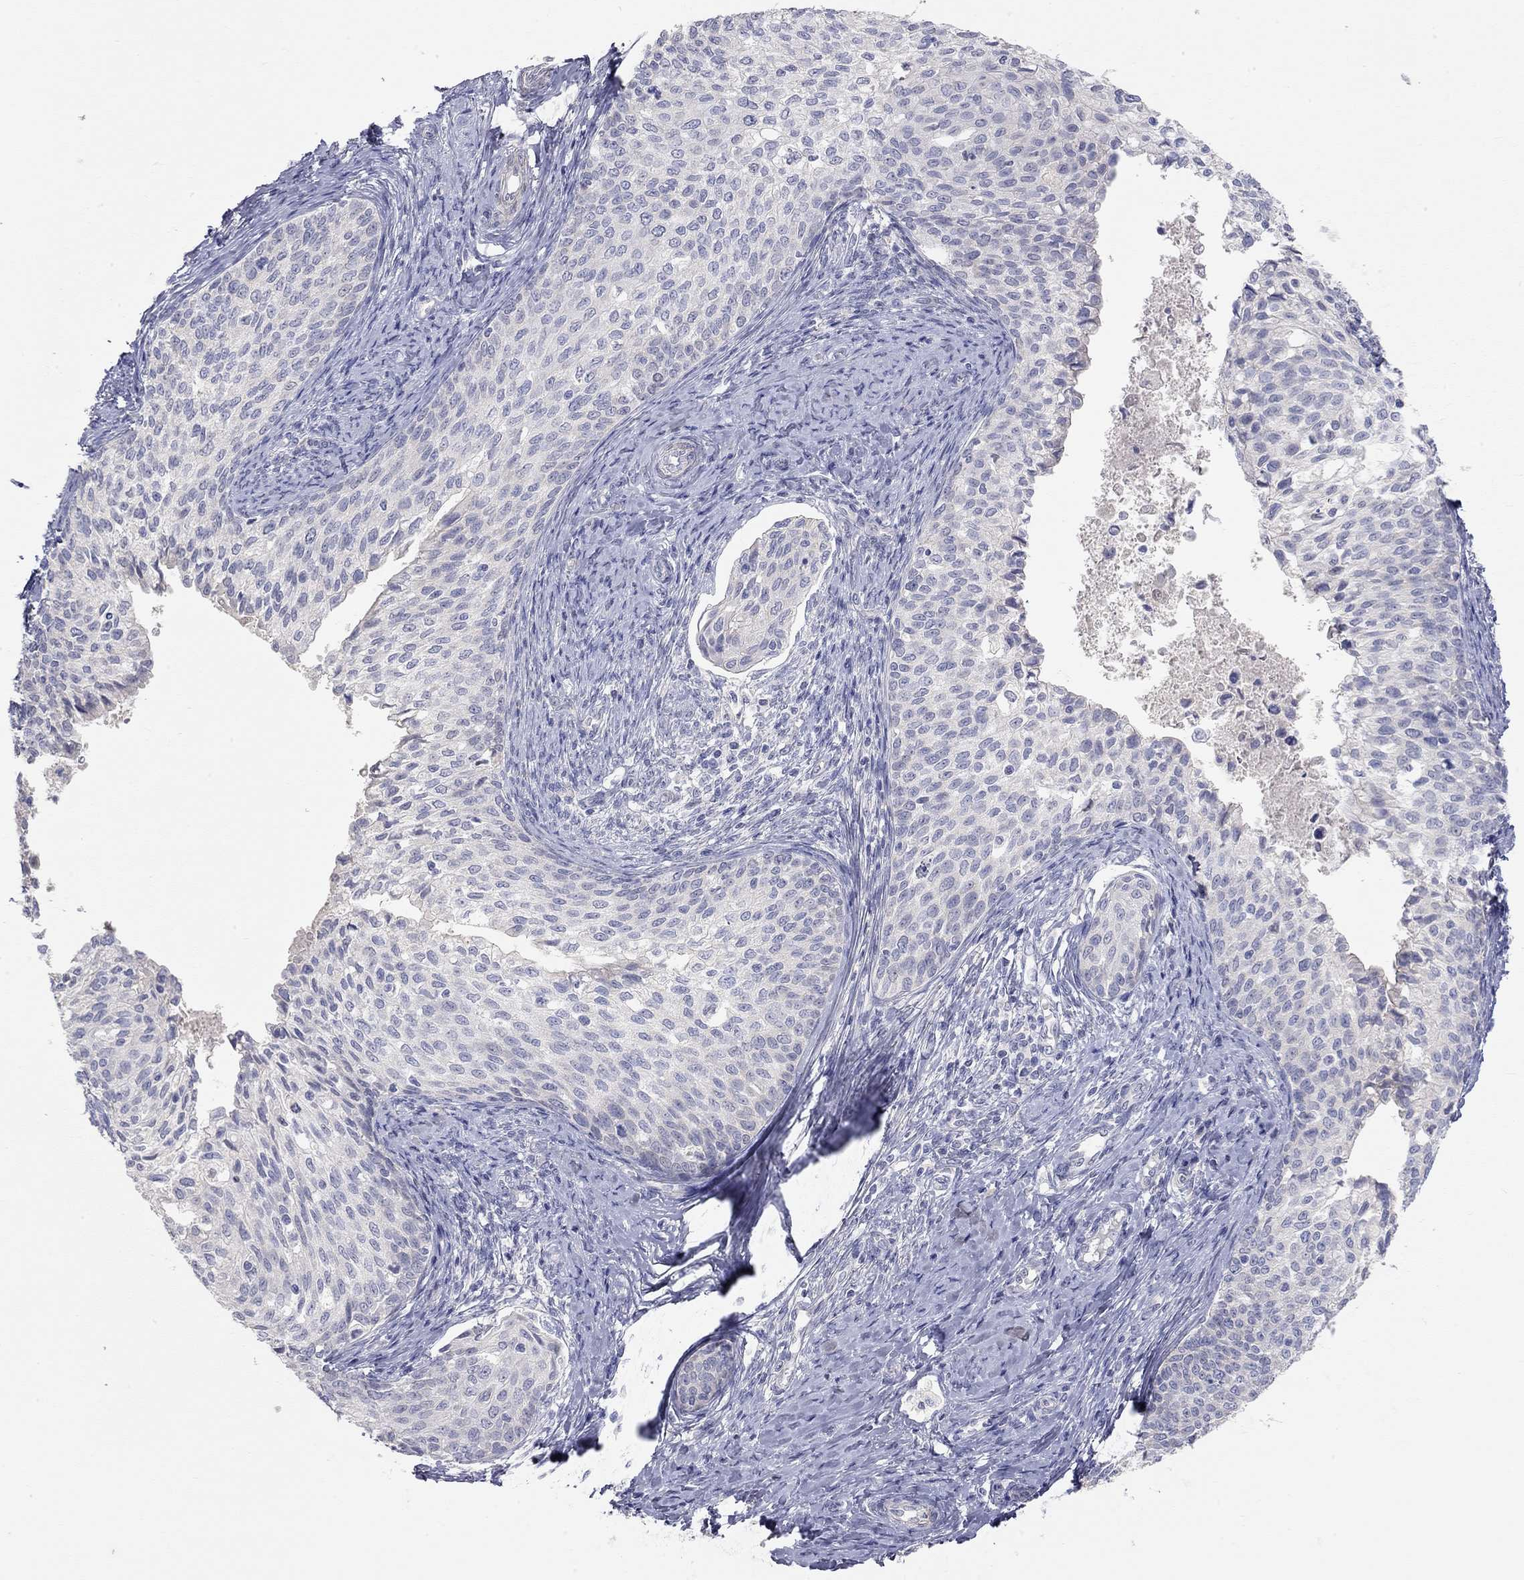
{"staining": {"intensity": "negative", "quantity": "none", "location": "none"}, "tissue": "cervical cancer", "cell_type": "Tumor cells", "image_type": "cancer", "snomed": [{"axis": "morphology", "description": "Squamous cell carcinoma, NOS"}, {"axis": "topography", "description": "Cervix"}], "caption": "Tumor cells are negative for brown protein staining in squamous cell carcinoma (cervical).", "gene": "PAPSS2", "patient": {"sex": "female", "age": 51}}